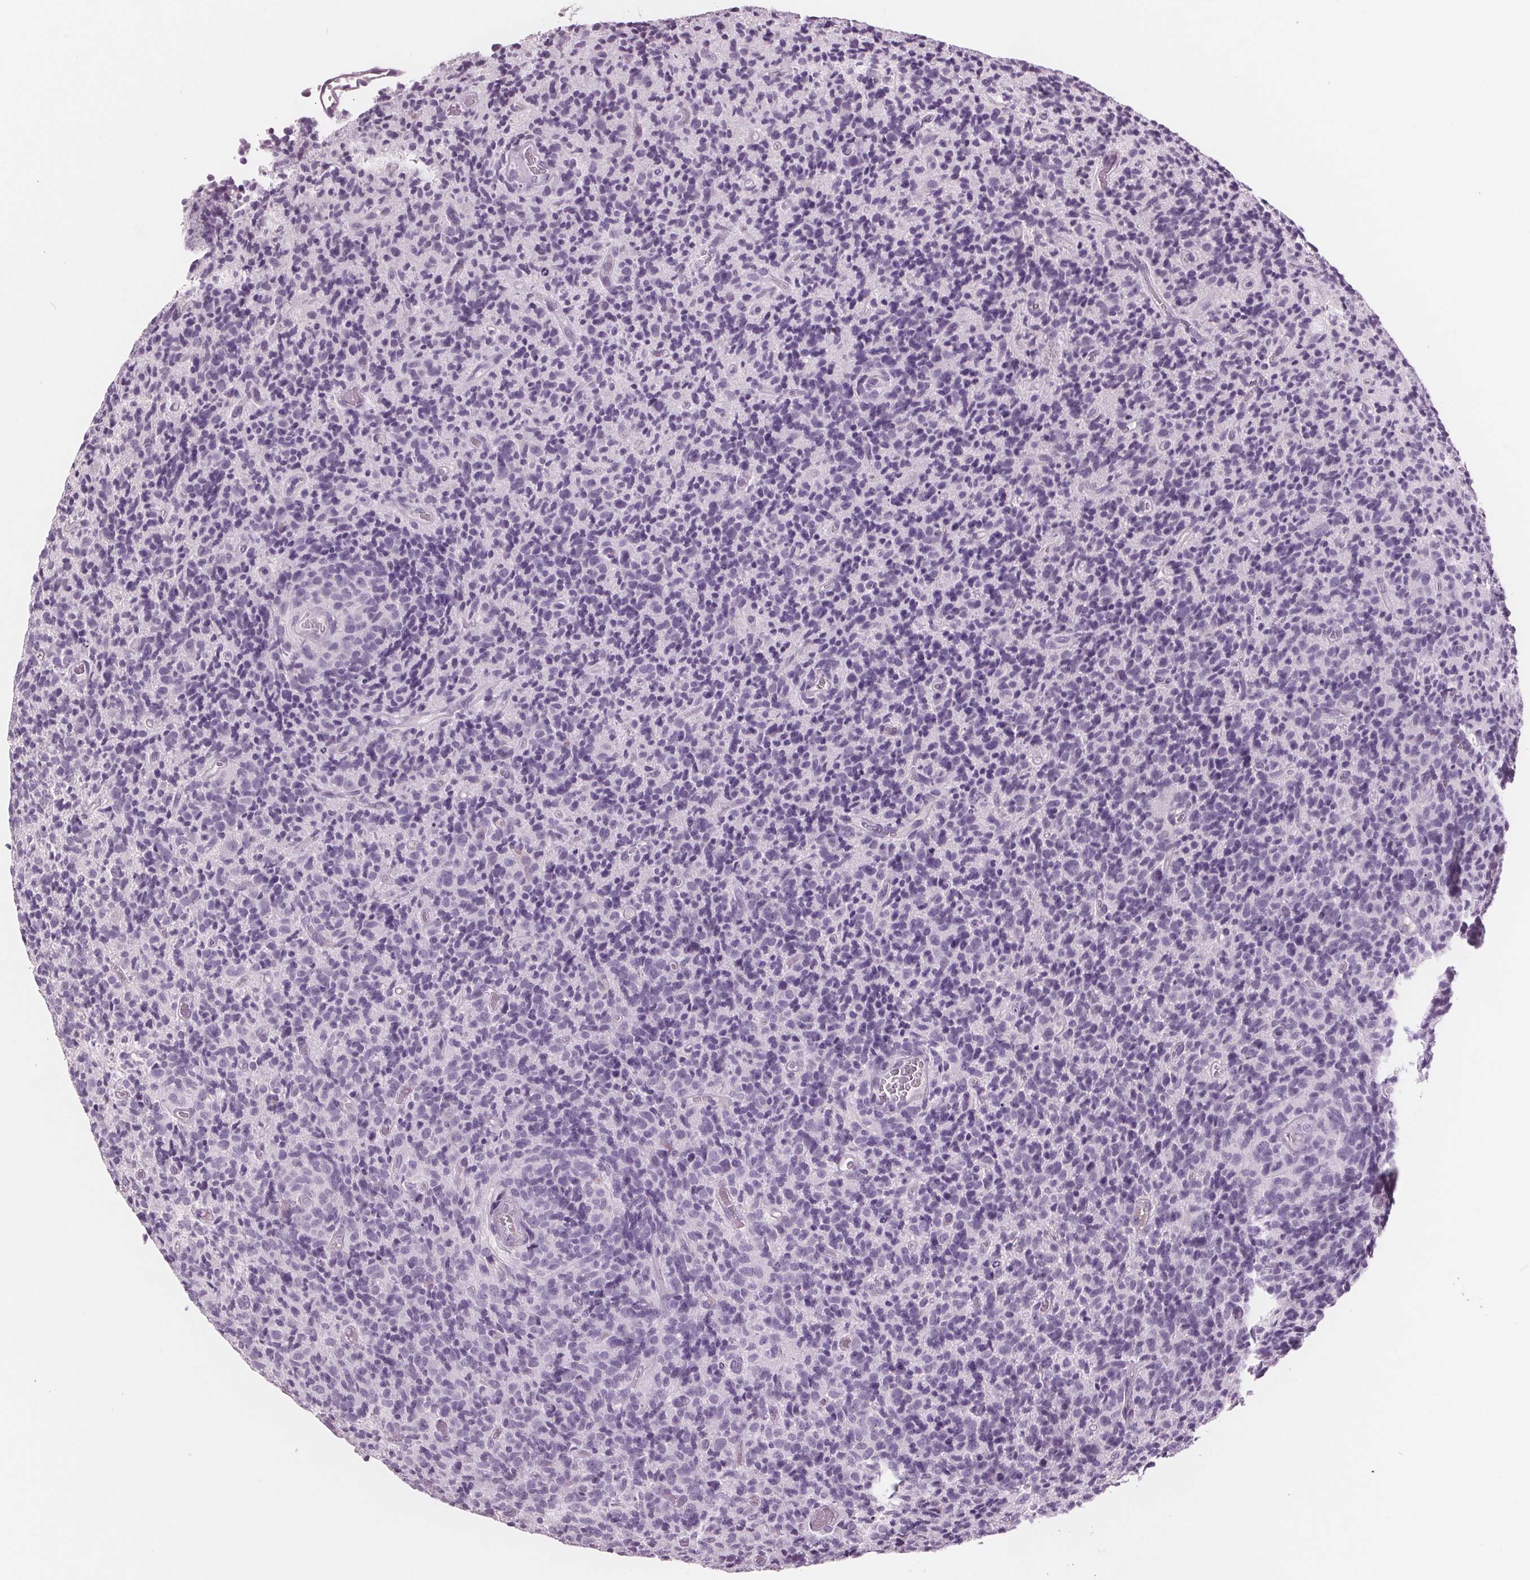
{"staining": {"intensity": "negative", "quantity": "none", "location": "none"}, "tissue": "glioma", "cell_type": "Tumor cells", "image_type": "cancer", "snomed": [{"axis": "morphology", "description": "Glioma, malignant, High grade"}, {"axis": "topography", "description": "Brain"}], "caption": "A high-resolution image shows IHC staining of malignant glioma (high-grade), which demonstrates no significant staining in tumor cells.", "gene": "AMBP", "patient": {"sex": "male", "age": 76}}